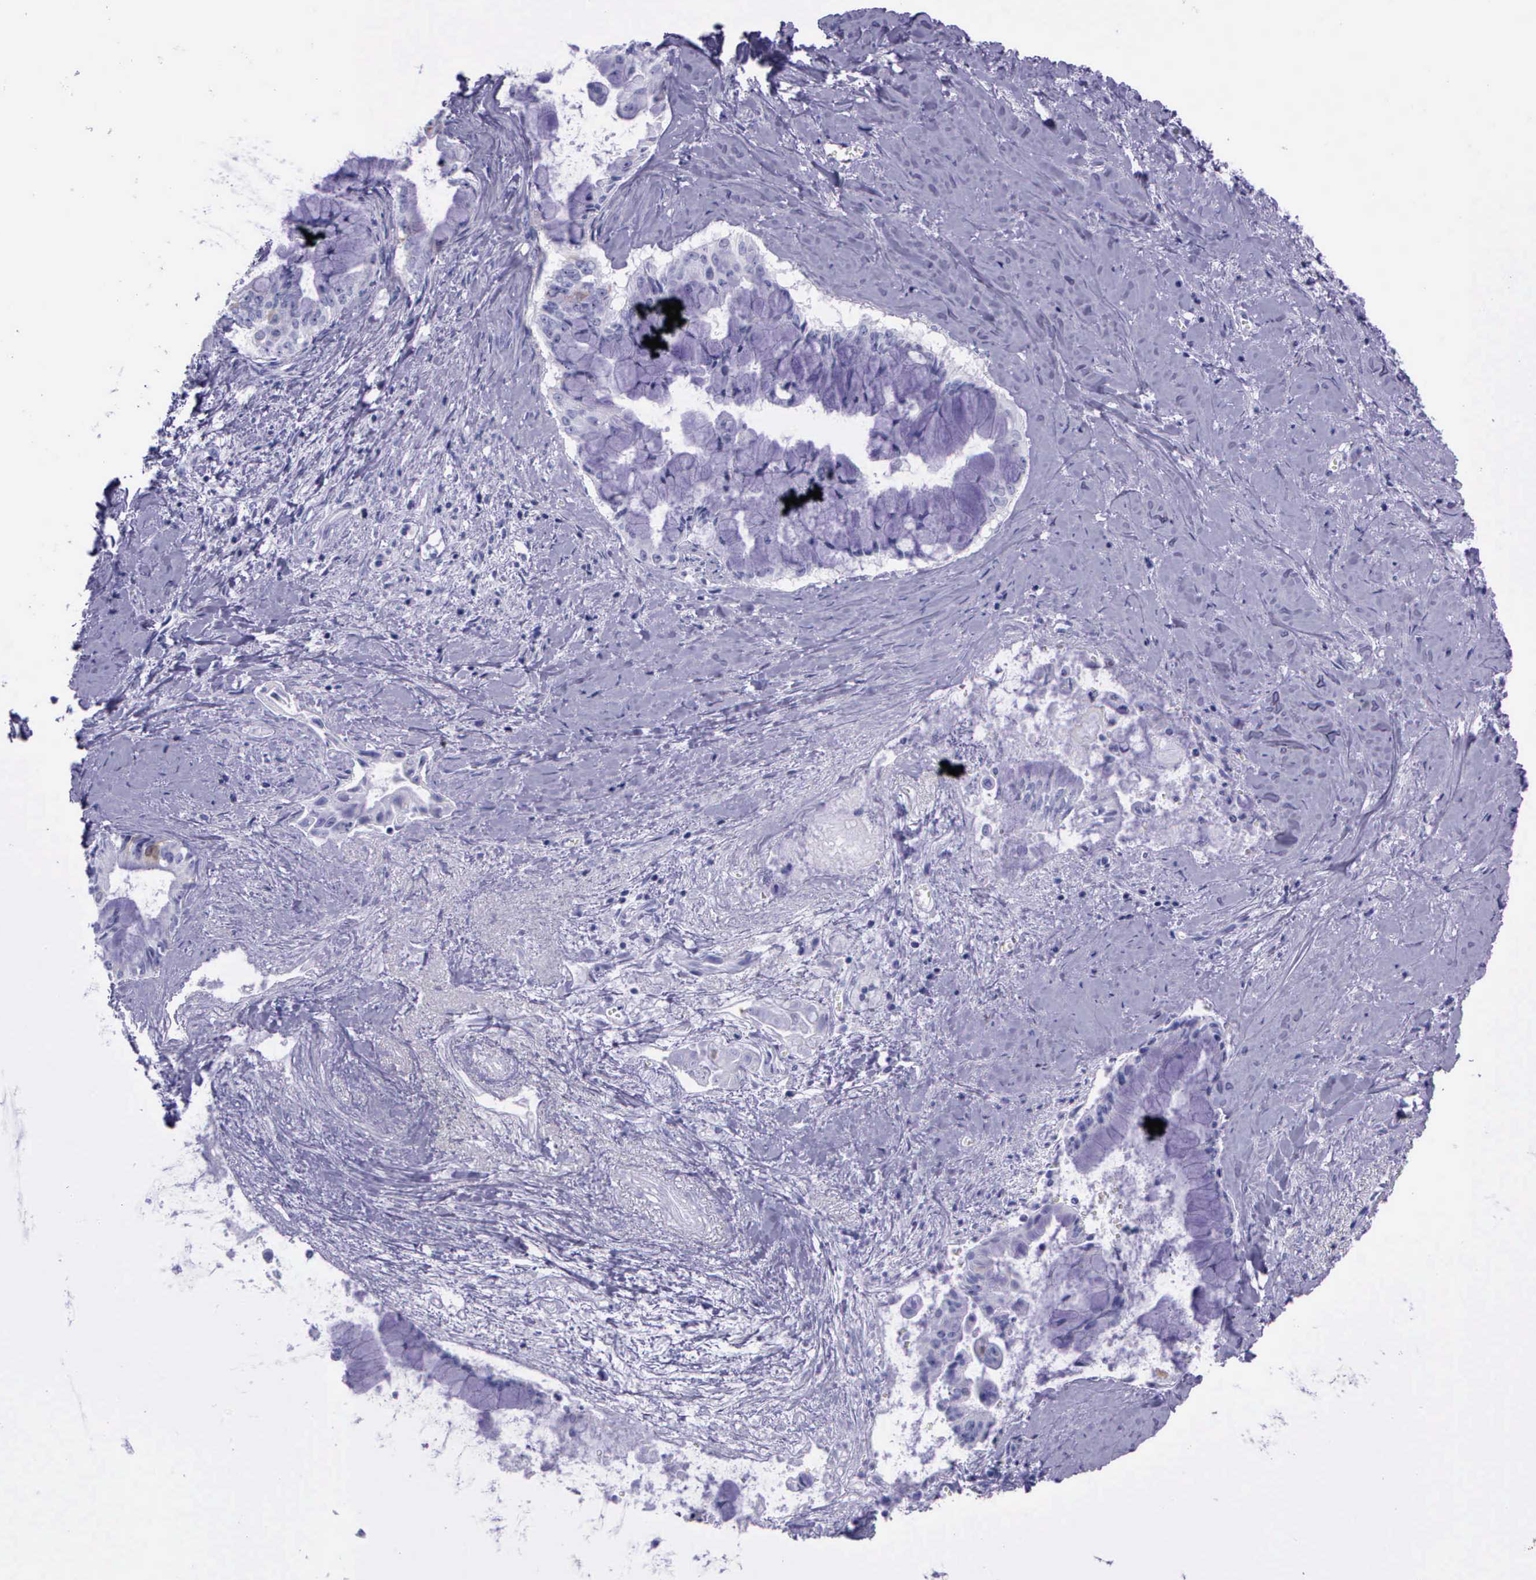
{"staining": {"intensity": "weak", "quantity": "<25%", "location": "cytoplasmic/membranous"}, "tissue": "pancreatic cancer", "cell_type": "Tumor cells", "image_type": "cancer", "snomed": [{"axis": "morphology", "description": "Adenocarcinoma, NOS"}, {"axis": "topography", "description": "Pancreas"}], "caption": "This is a photomicrograph of immunohistochemistry (IHC) staining of adenocarcinoma (pancreatic), which shows no expression in tumor cells. (IHC, brightfield microscopy, high magnification).", "gene": "CCNB1", "patient": {"sex": "male", "age": 59}}